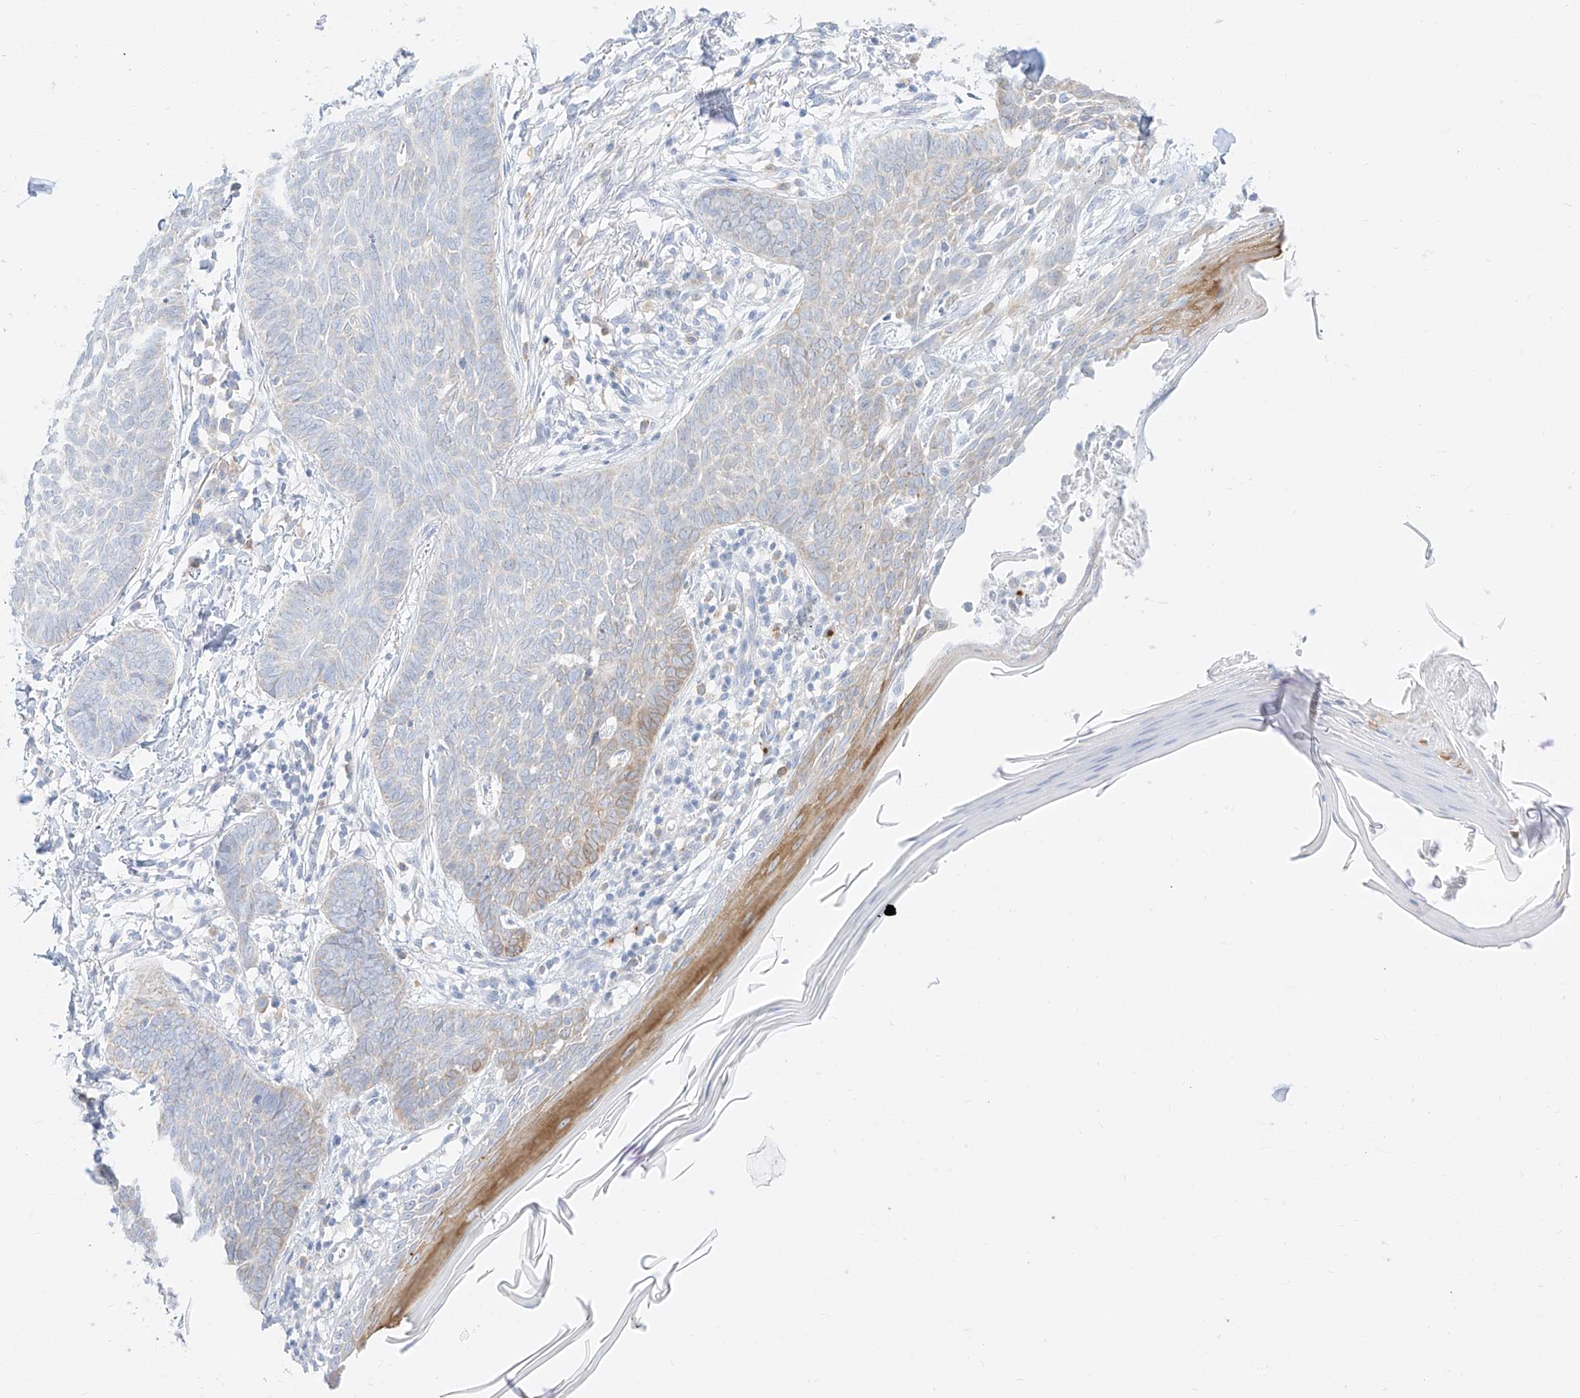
{"staining": {"intensity": "weak", "quantity": "<25%", "location": "cytoplasmic/membranous"}, "tissue": "skin cancer", "cell_type": "Tumor cells", "image_type": "cancer", "snomed": [{"axis": "morphology", "description": "Normal tissue, NOS"}, {"axis": "morphology", "description": "Basal cell carcinoma"}, {"axis": "topography", "description": "Skin"}], "caption": "Immunohistochemistry (IHC) histopathology image of basal cell carcinoma (skin) stained for a protein (brown), which reveals no staining in tumor cells. (DAB (3,3'-diaminobenzidine) immunohistochemistry (IHC) with hematoxylin counter stain).", "gene": "SYTL3", "patient": {"sex": "male", "age": 50}}